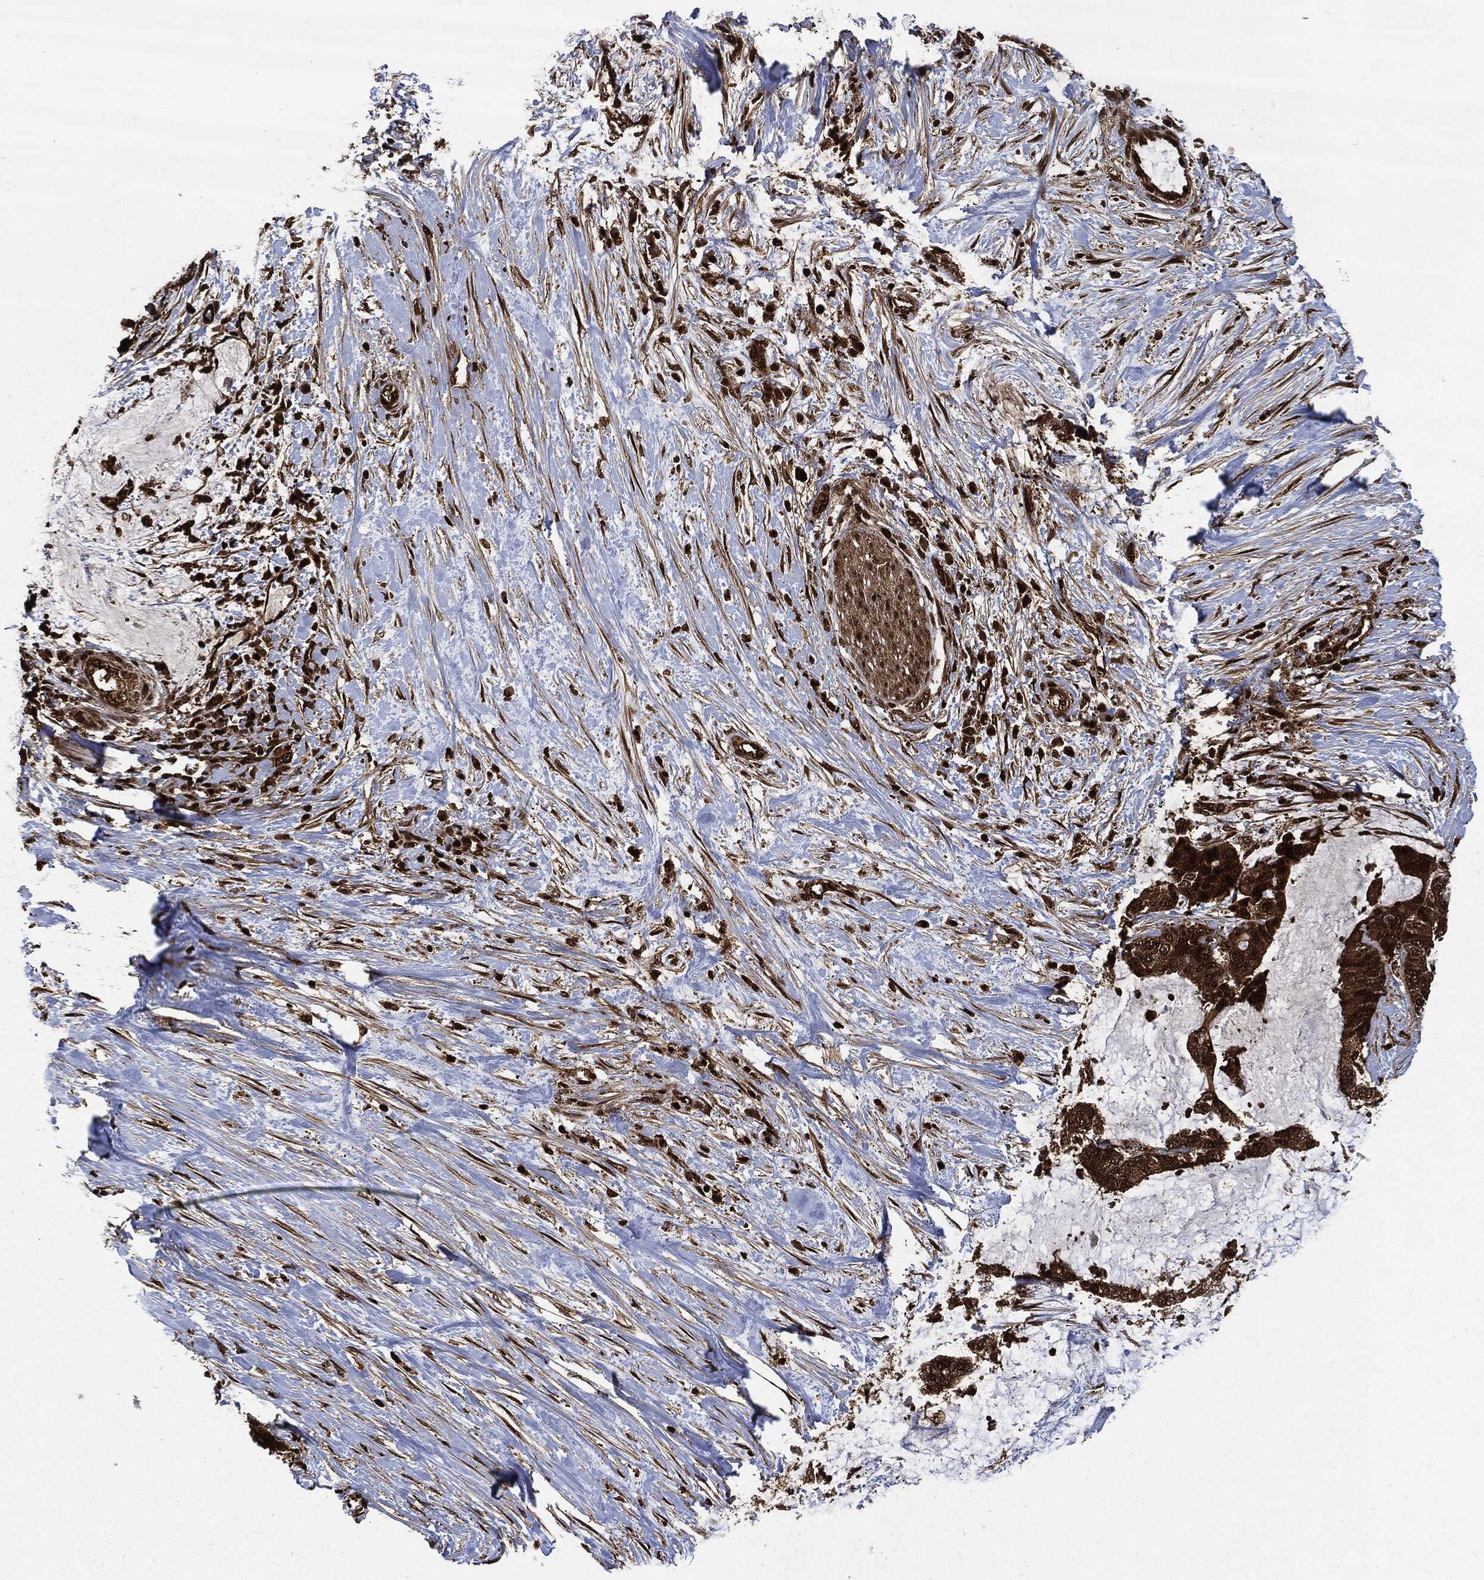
{"staining": {"intensity": "moderate", "quantity": ">75%", "location": "cytoplasmic/membranous"}, "tissue": "liver cancer", "cell_type": "Tumor cells", "image_type": "cancer", "snomed": [{"axis": "morphology", "description": "Cholangiocarcinoma"}, {"axis": "topography", "description": "Liver"}], "caption": "Protein staining displays moderate cytoplasmic/membranous staining in approximately >75% of tumor cells in liver cancer. (Brightfield microscopy of DAB IHC at high magnification).", "gene": "YWHAB", "patient": {"sex": "female", "age": 73}}